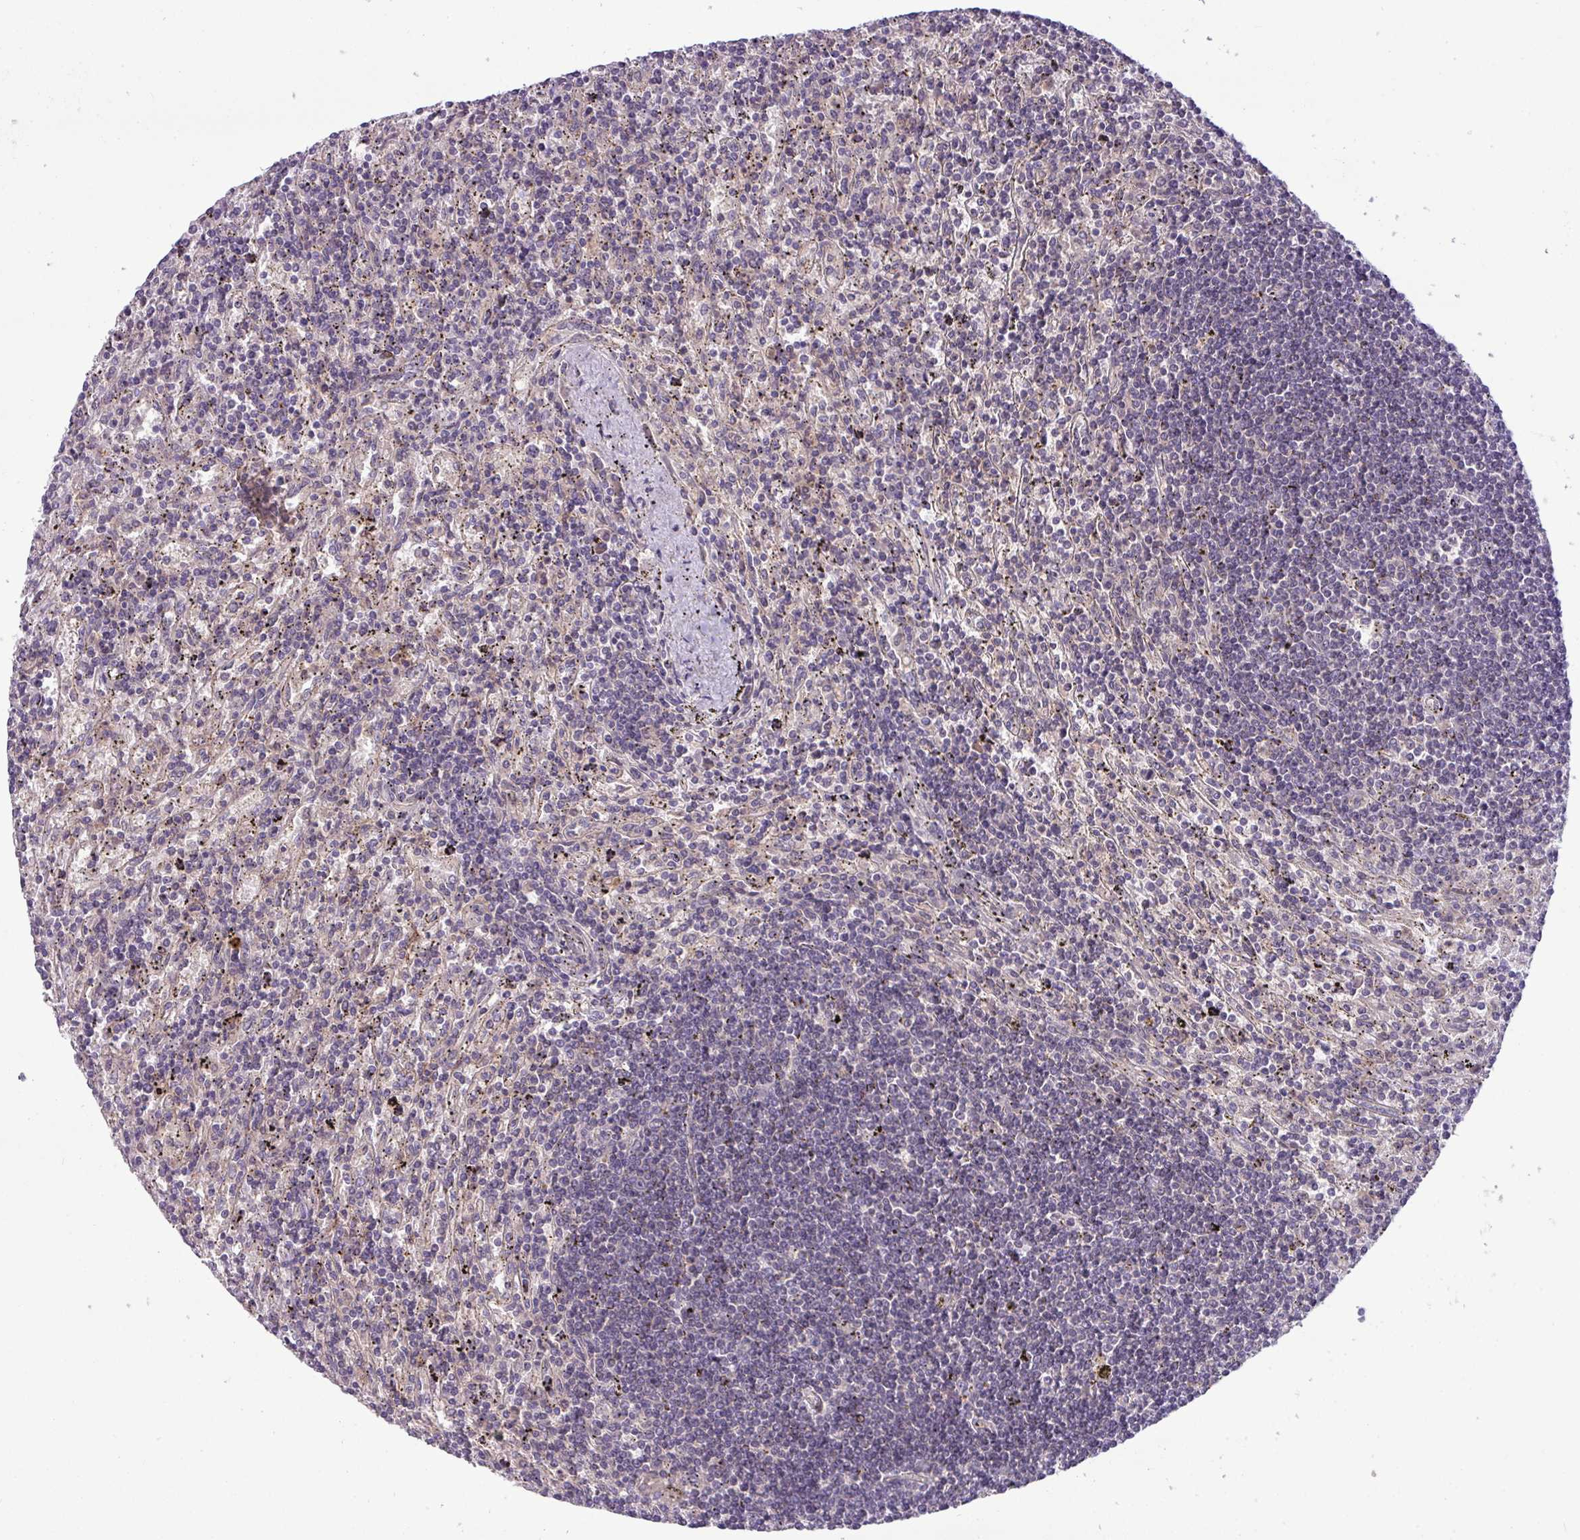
{"staining": {"intensity": "negative", "quantity": "none", "location": "none"}, "tissue": "lymphoma", "cell_type": "Tumor cells", "image_type": "cancer", "snomed": [{"axis": "morphology", "description": "Malignant lymphoma, non-Hodgkin's type, Low grade"}, {"axis": "topography", "description": "Spleen"}], "caption": "Protein analysis of lymphoma displays no significant staining in tumor cells. Nuclei are stained in blue.", "gene": "ZNF35", "patient": {"sex": "male", "age": 76}}